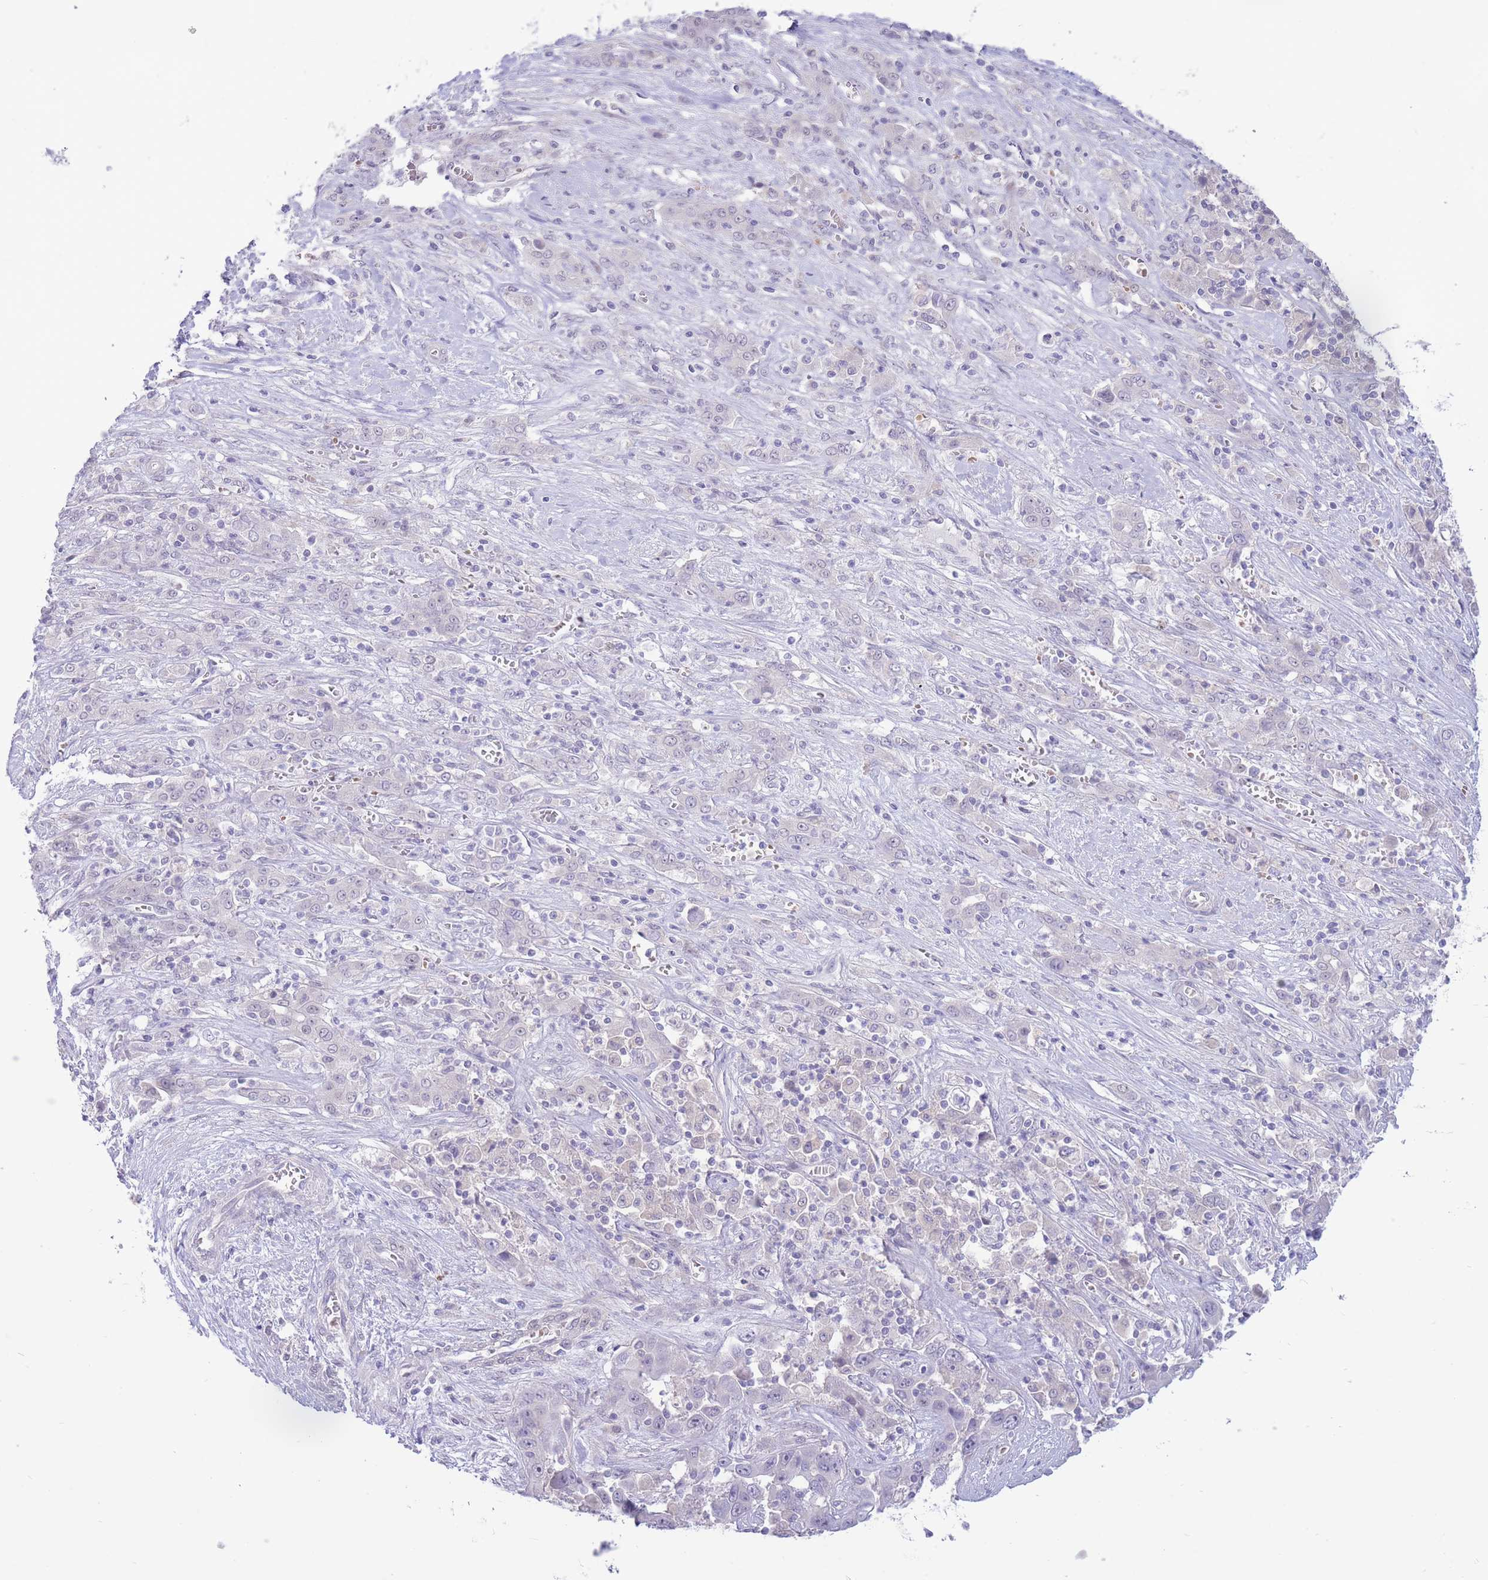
{"staining": {"intensity": "negative", "quantity": "none", "location": "none"}, "tissue": "liver cancer", "cell_type": "Tumor cells", "image_type": "cancer", "snomed": [{"axis": "morphology", "description": "Cholangiocarcinoma"}, {"axis": "topography", "description": "Liver"}], "caption": "This photomicrograph is of liver cholangiocarcinoma stained with immunohistochemistry to label a protein in brown with the nuclei are counter-stained blue. There is no positivity in tumor cells. The staining is performed using DAB brown chromogen with nuclei counter-stained in using hematoxylin.", "gene": "FBXO46", "patient": {"sex": "female", "age": 52}}